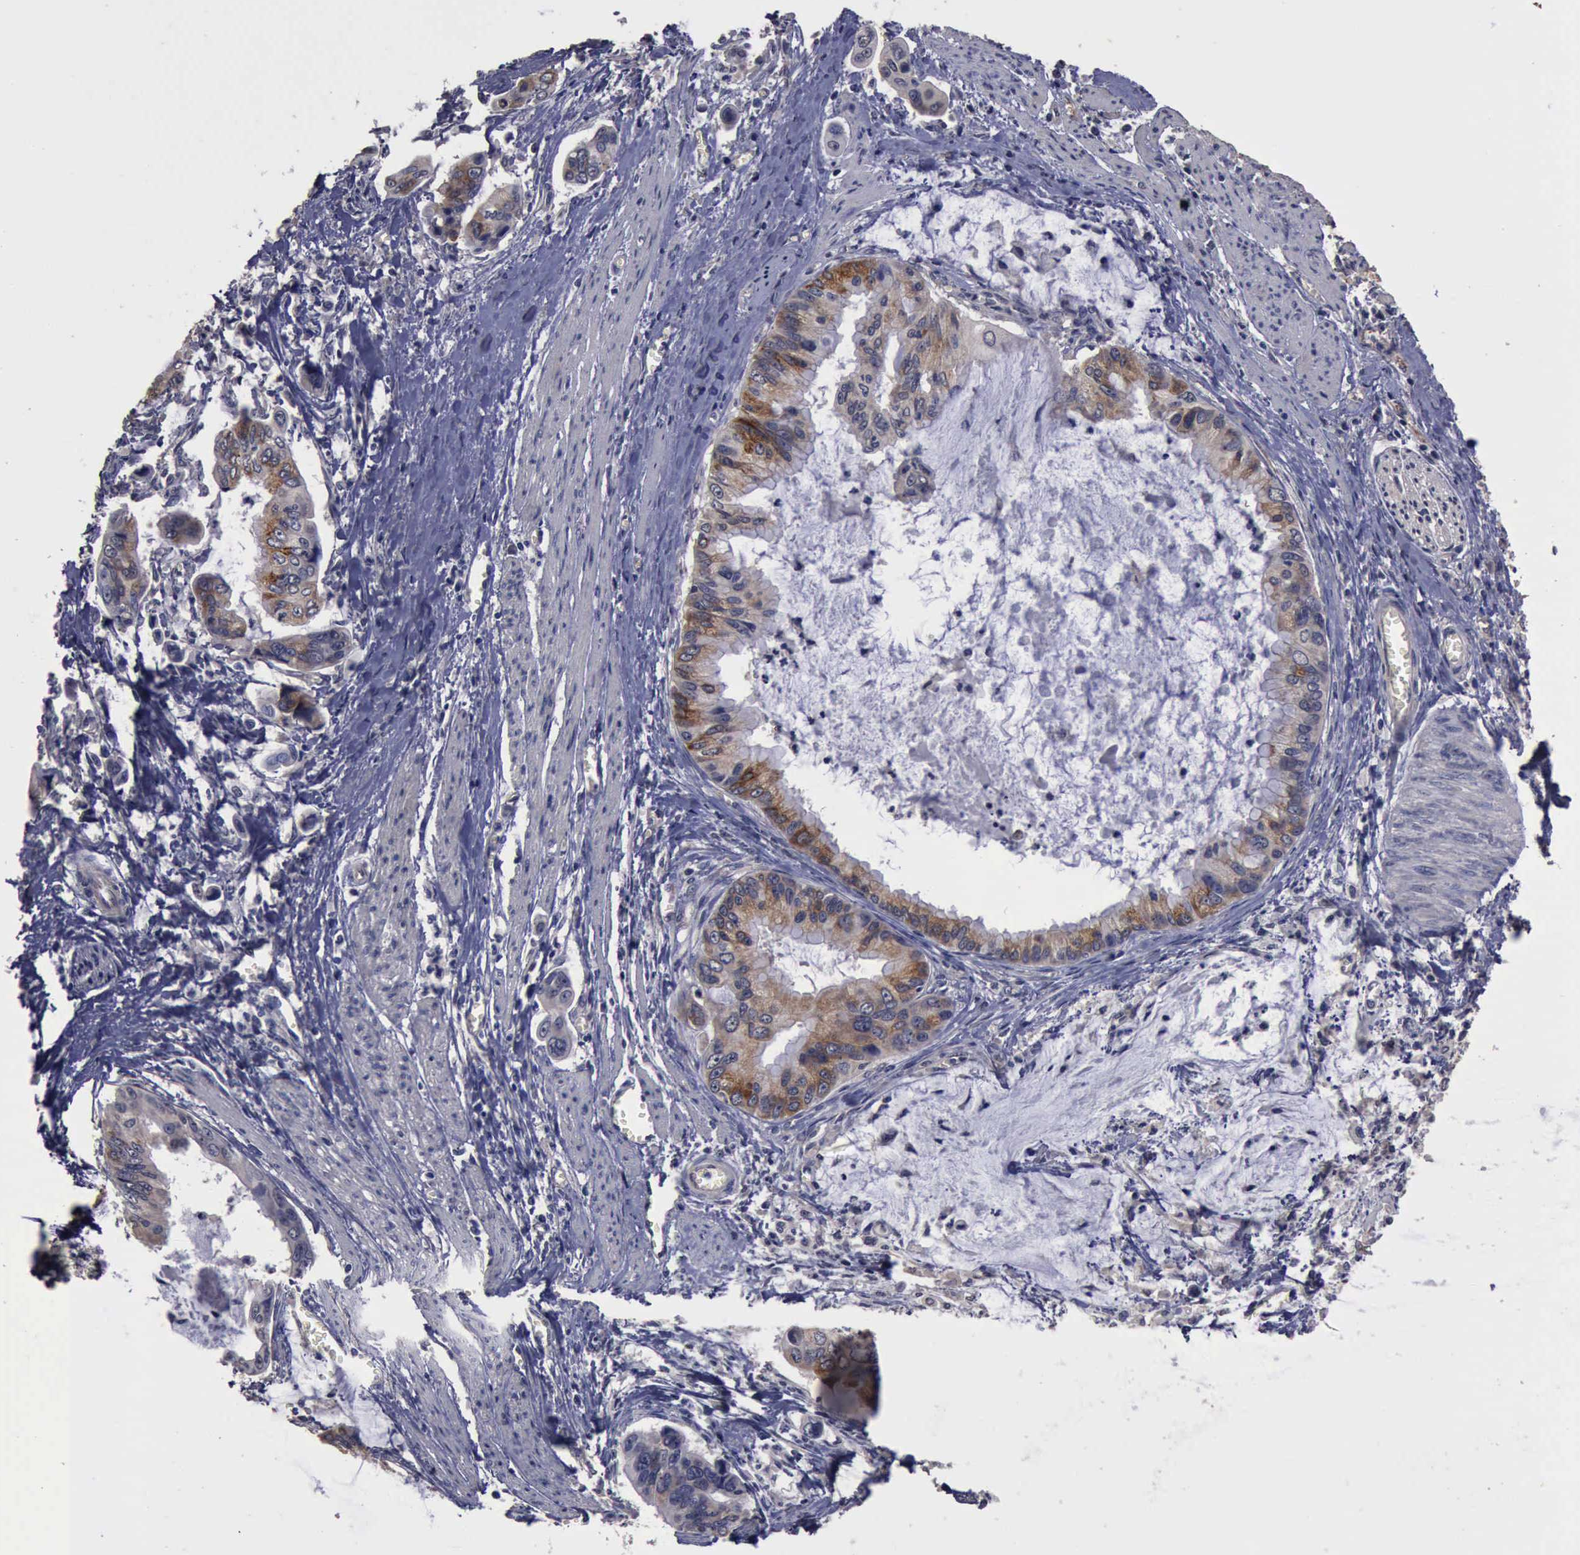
{"staining": {"intensity": "moderate", "quantity": "25%-75%", "location": "cytoplasmic/membranous"}, "tissue": "stomach cancer", "cell_type": "Tumor cells", "image_type": "cancer", "snomed": [{"axis": "morphology", "description": "Adenocarcinoma, NOS"}, {"axis": "topography", "description": "Stomach, upper"}], "caption": "Stomach cancer stained with DAB (3,3'-diaminobenzidine) IHC reveals medium levels of moderate cytoplasmic/membranous expression in about 25%-75% of tumor cells. Nuclei are stained in blue.", "gene": "CRKL", "patient": {"sex": "male", "age": 80}}